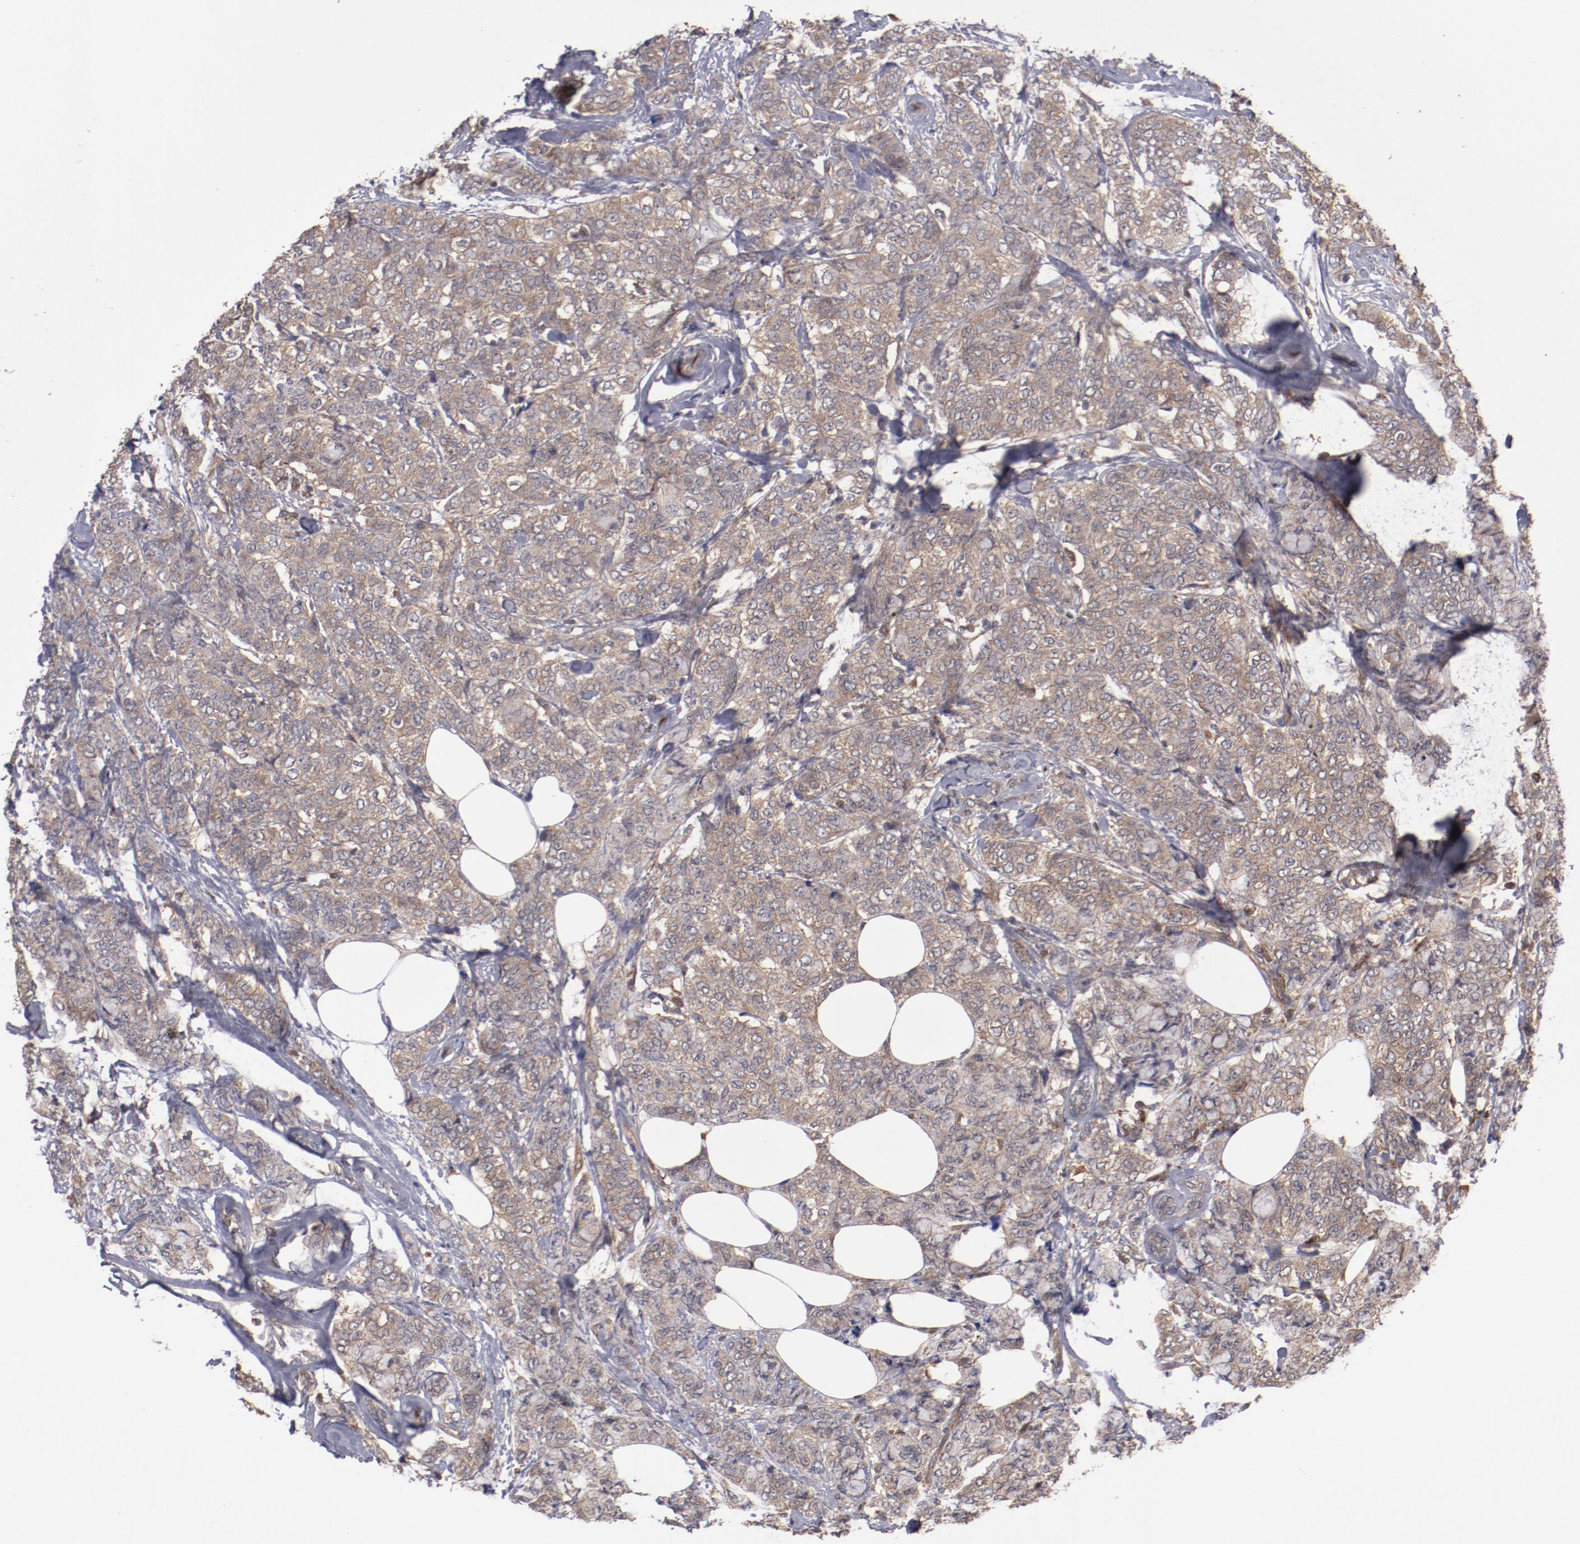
{"staining": {"intensity": "moderate", "quantity": ">75%", "location": "cytoplasmic/membranous"}, "tissue": "breast cancer", "cell_type": "Tumor cells", "image_type": "cancer", "snomed": [{"axis": "morphology", "description": "Lobular carcinoma"}, {"axis": "topography", "description": "Breast"}], "caption": "Tumor cells demonstrate medium levels of moderate cytoplasmic/membranous expression in about >75% of cells in breast cancer.", "gene": "DNAAF2", "patient": {"sex": "female", "age": 60}}